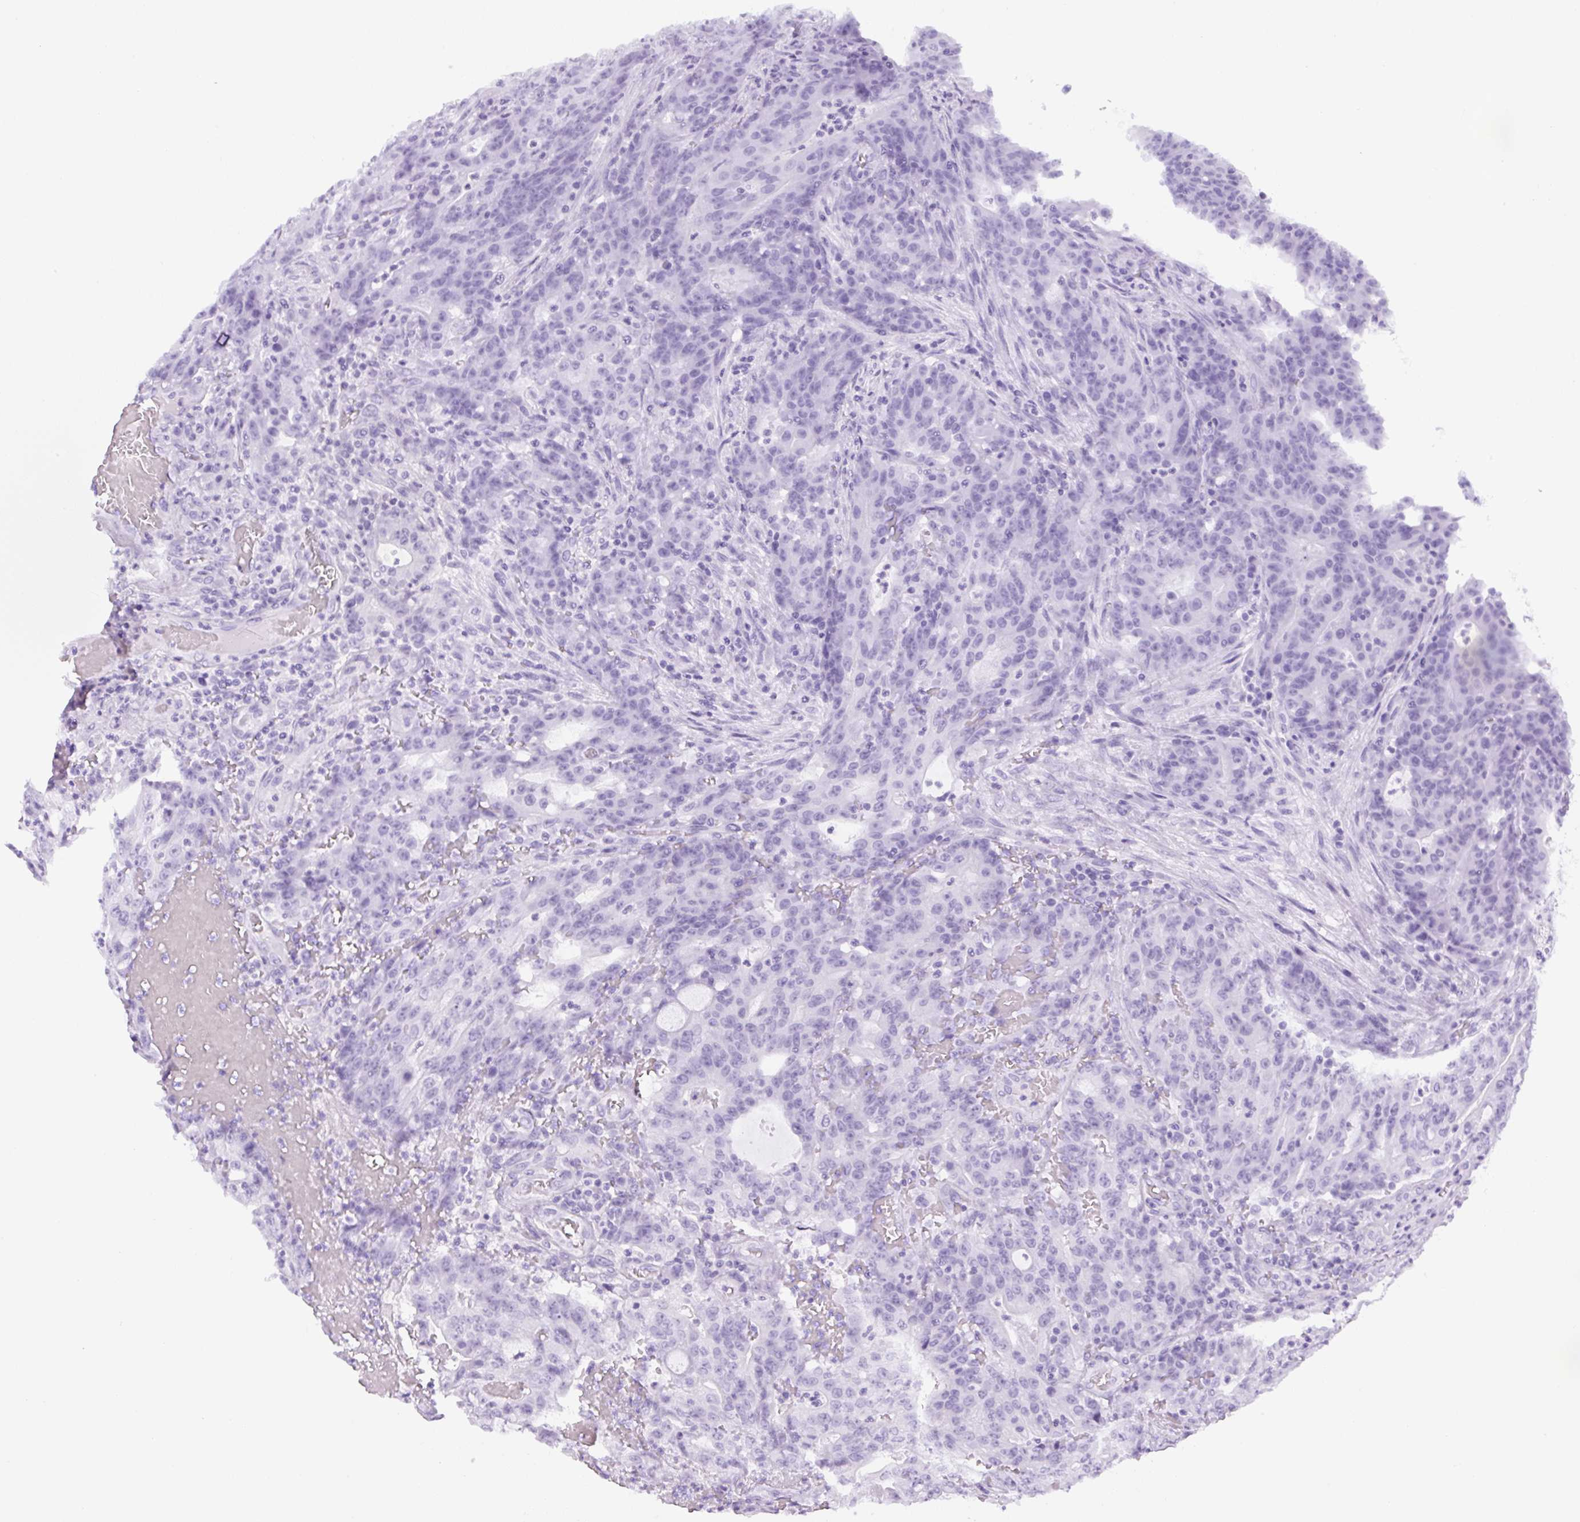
{"staining": {"intensity": "negative", "quantity": "none", "location": "none"}, "tissue": "colorectal cancer", "cell_type": "Tumor cells", "image_type": "cancer", "snomed": [{"axis": "morphology", "description": "Adenocarcinoma, NOS"}, {"axis": "topography", "description": "Colon"}], "caption": "This is an IHC image of colorectal adenocarcinoma. There is no positivity in tumor cells.", "gene": "UBL3", "patient": {"sex": "male", "age": 83}}